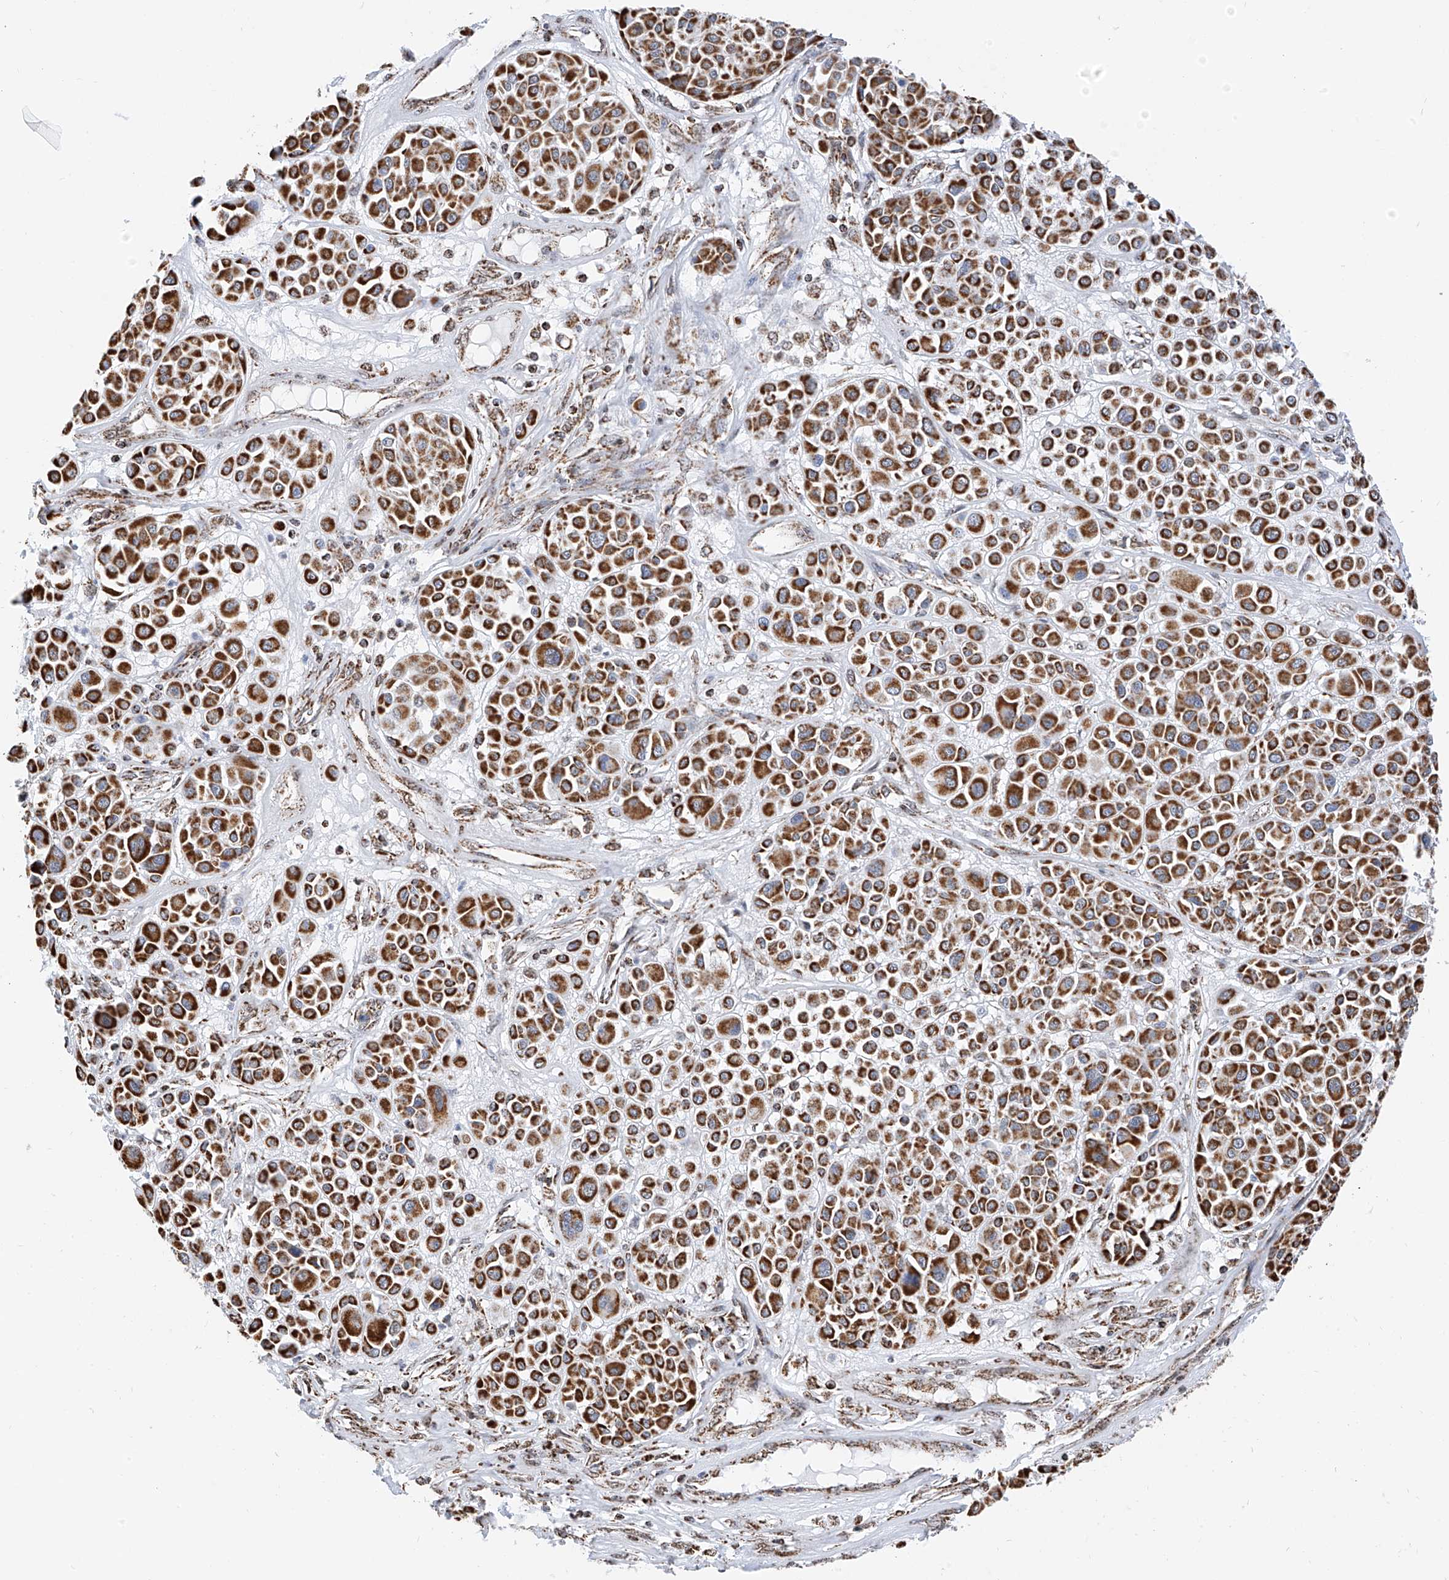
{"staining": {"intensity": "strong", "quantity": ">75%", "location": "cytoplasmic/membranous"}, "tissue": "melanoma", "cell_type": "Tumor cells", "image_type": "cancer", "snomed": [{"axis": "morphology", "description": "Malignant melanoma, Metastatic site"}, {"axis": "topography", "description": "Soft tissue"}], "caption": "Malignant melanoma (metastatic site) stained with a protein marker reveals strong staining in tumor cells.", "gene": "NALCN", "patient": {"sex": "male", "age": 41}}